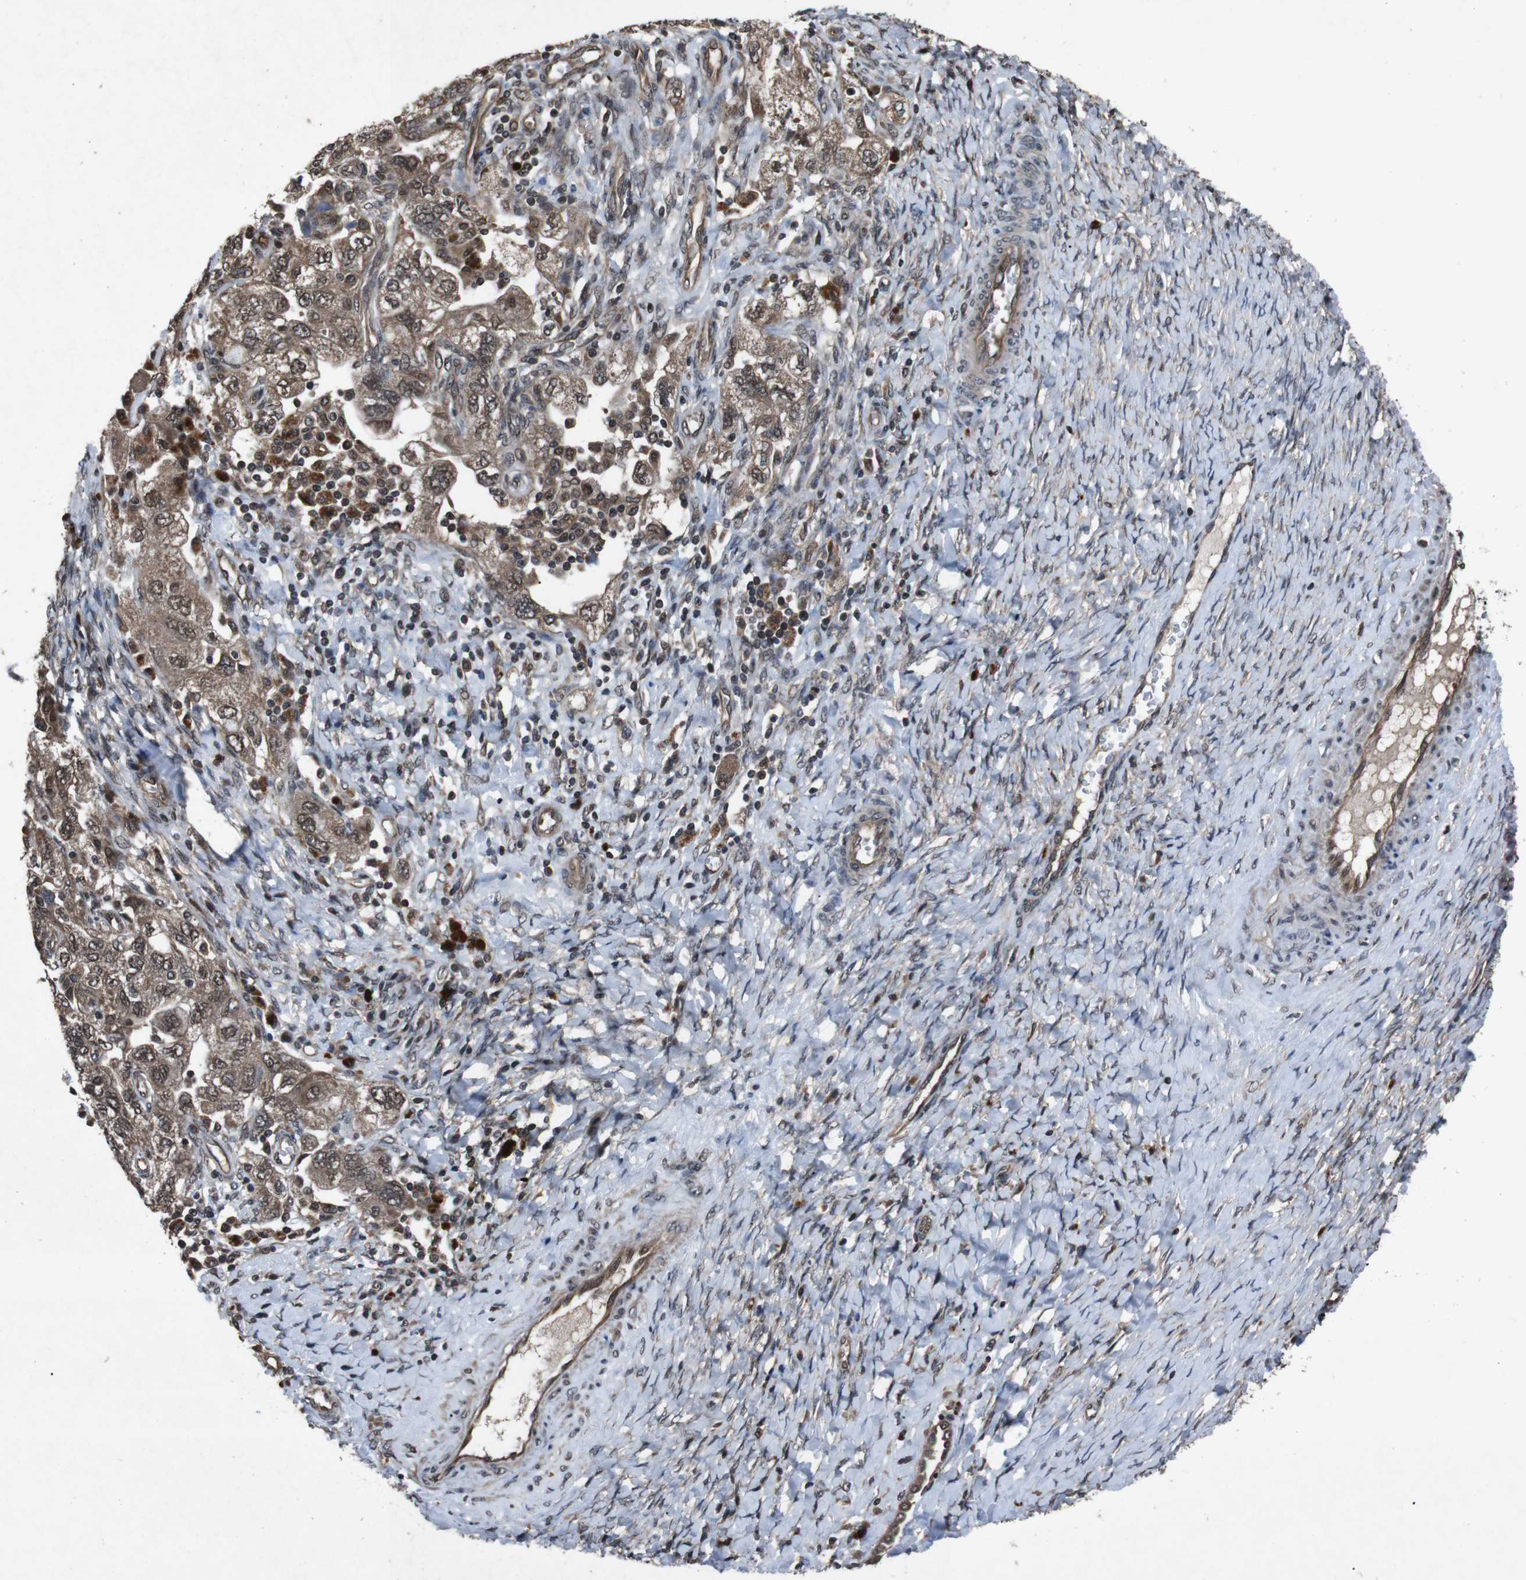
{"staining": {"intensity": "moderate", "quantity": ">75%", "location": "cytoplasmic/membranous,nuclear"}, "tissue": "ovarian cancer", "cell_type": "Tumor cells", "image_type": "cancer", "snomed": [{"axis": "morphology", "description": "Carcinoma, NOS"}, {"axis": "morphology", "description": "Cystadenocarcinoma, serous, NOS"}, {"axis": "topography", "description": "Ovary"}], "caption": "This is an image of IHC staining of ovarian cancer, which shows moderate staining in the cytoplasmic/membranous and nuclear of tumor cells.", "gene": "SOCS1", "patient": {"sex": "female", "age": 69}}